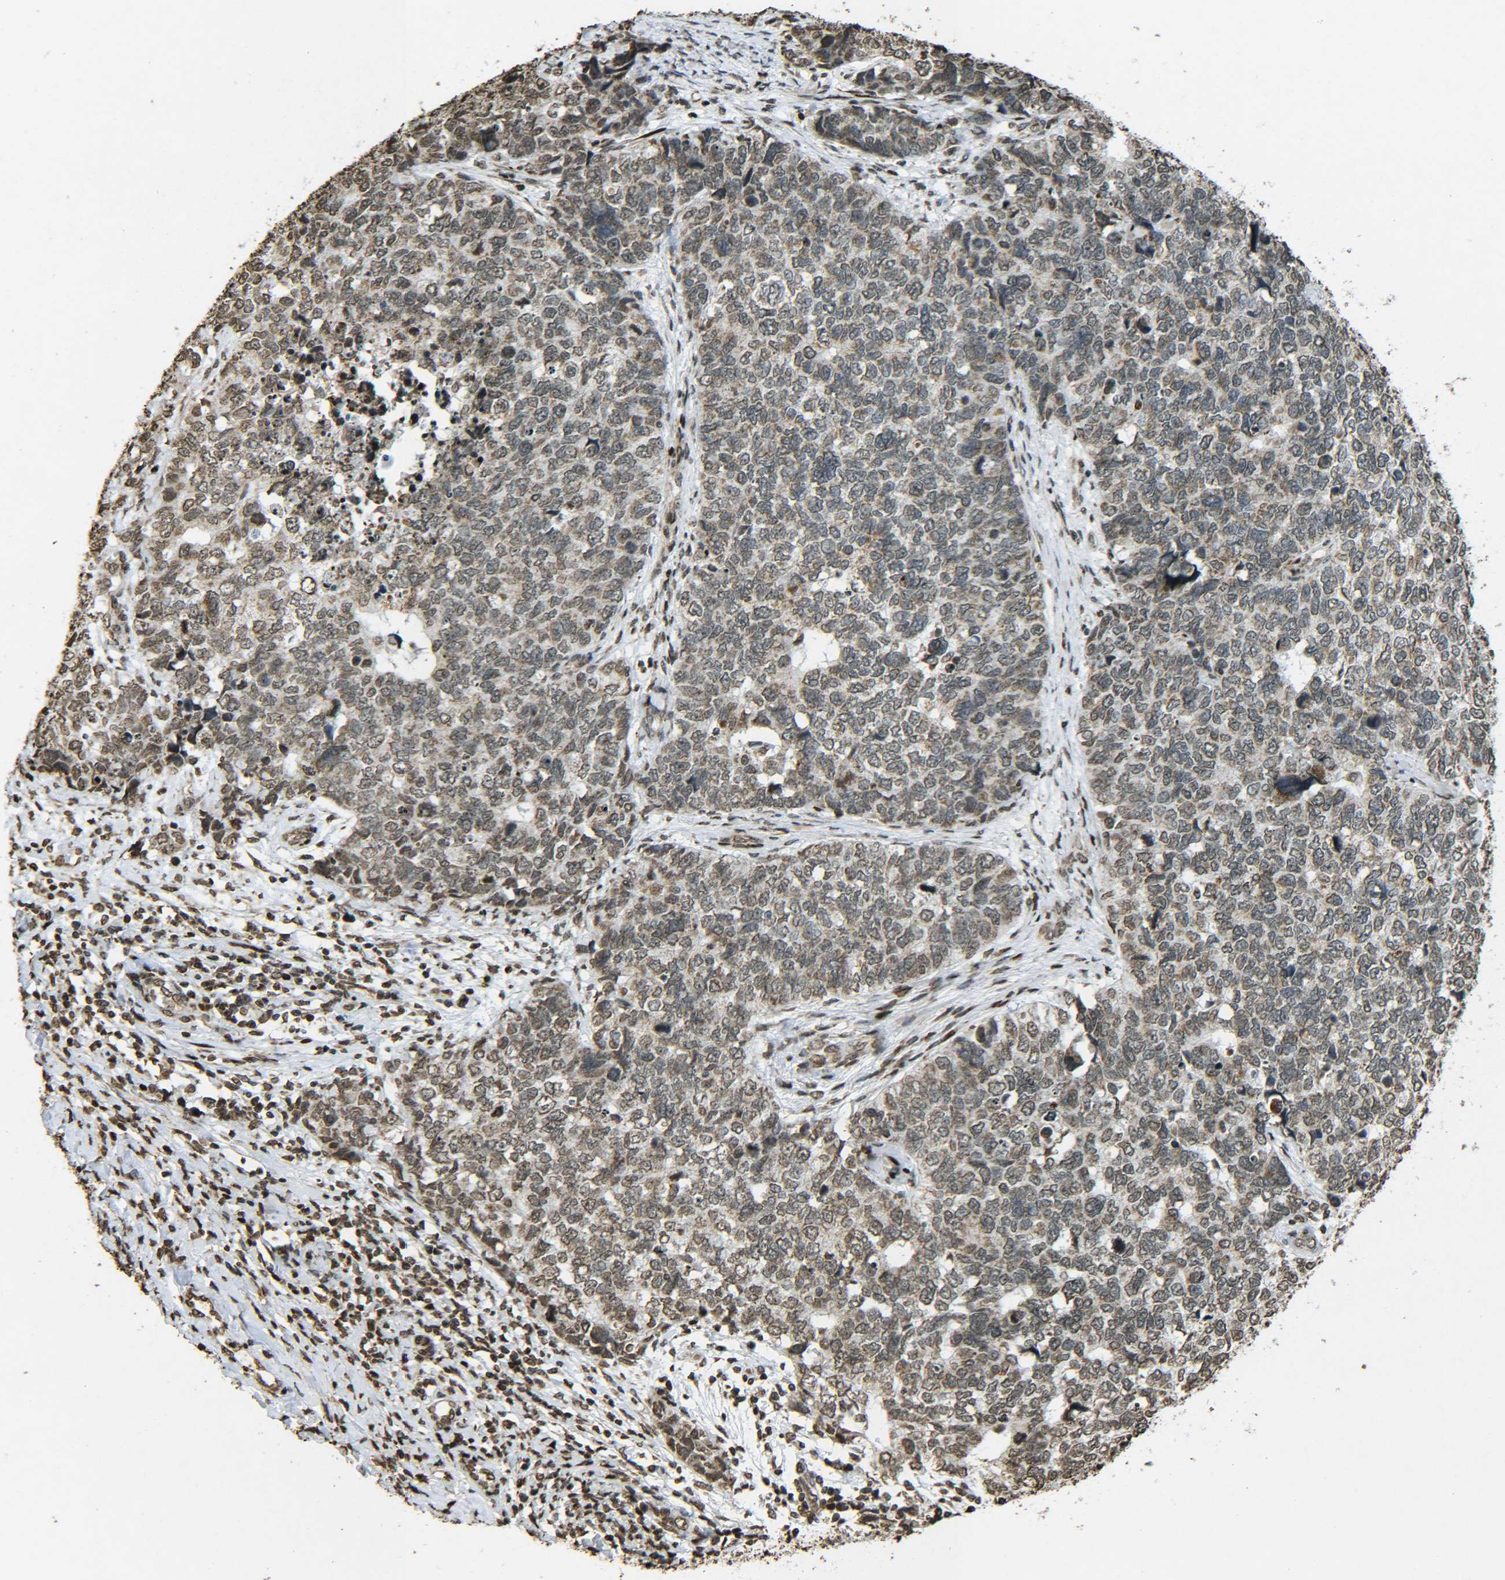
{"staining": {"intensity": "moderate", "quantity": ">75%", "location": "cytoplasmic/membranous,nuclear"}, "tissue": "cervical cancer", "cell_type": "Tumor cells", "image_type": "cancer", "snomed": [{"axis": "morphology", "description": "Squamous cell carcinoma, NOS"}, {"axis": "topography", "description": "Cervix"}], "caption": "A brown stain labels moderate cytoplasmic/membranous and nuclear positivity of a protein in human cervical squamous cell carcinoma tumor cells.", "gene": "NEUROG2", "patient": {"sex": "female", "age": 63}}